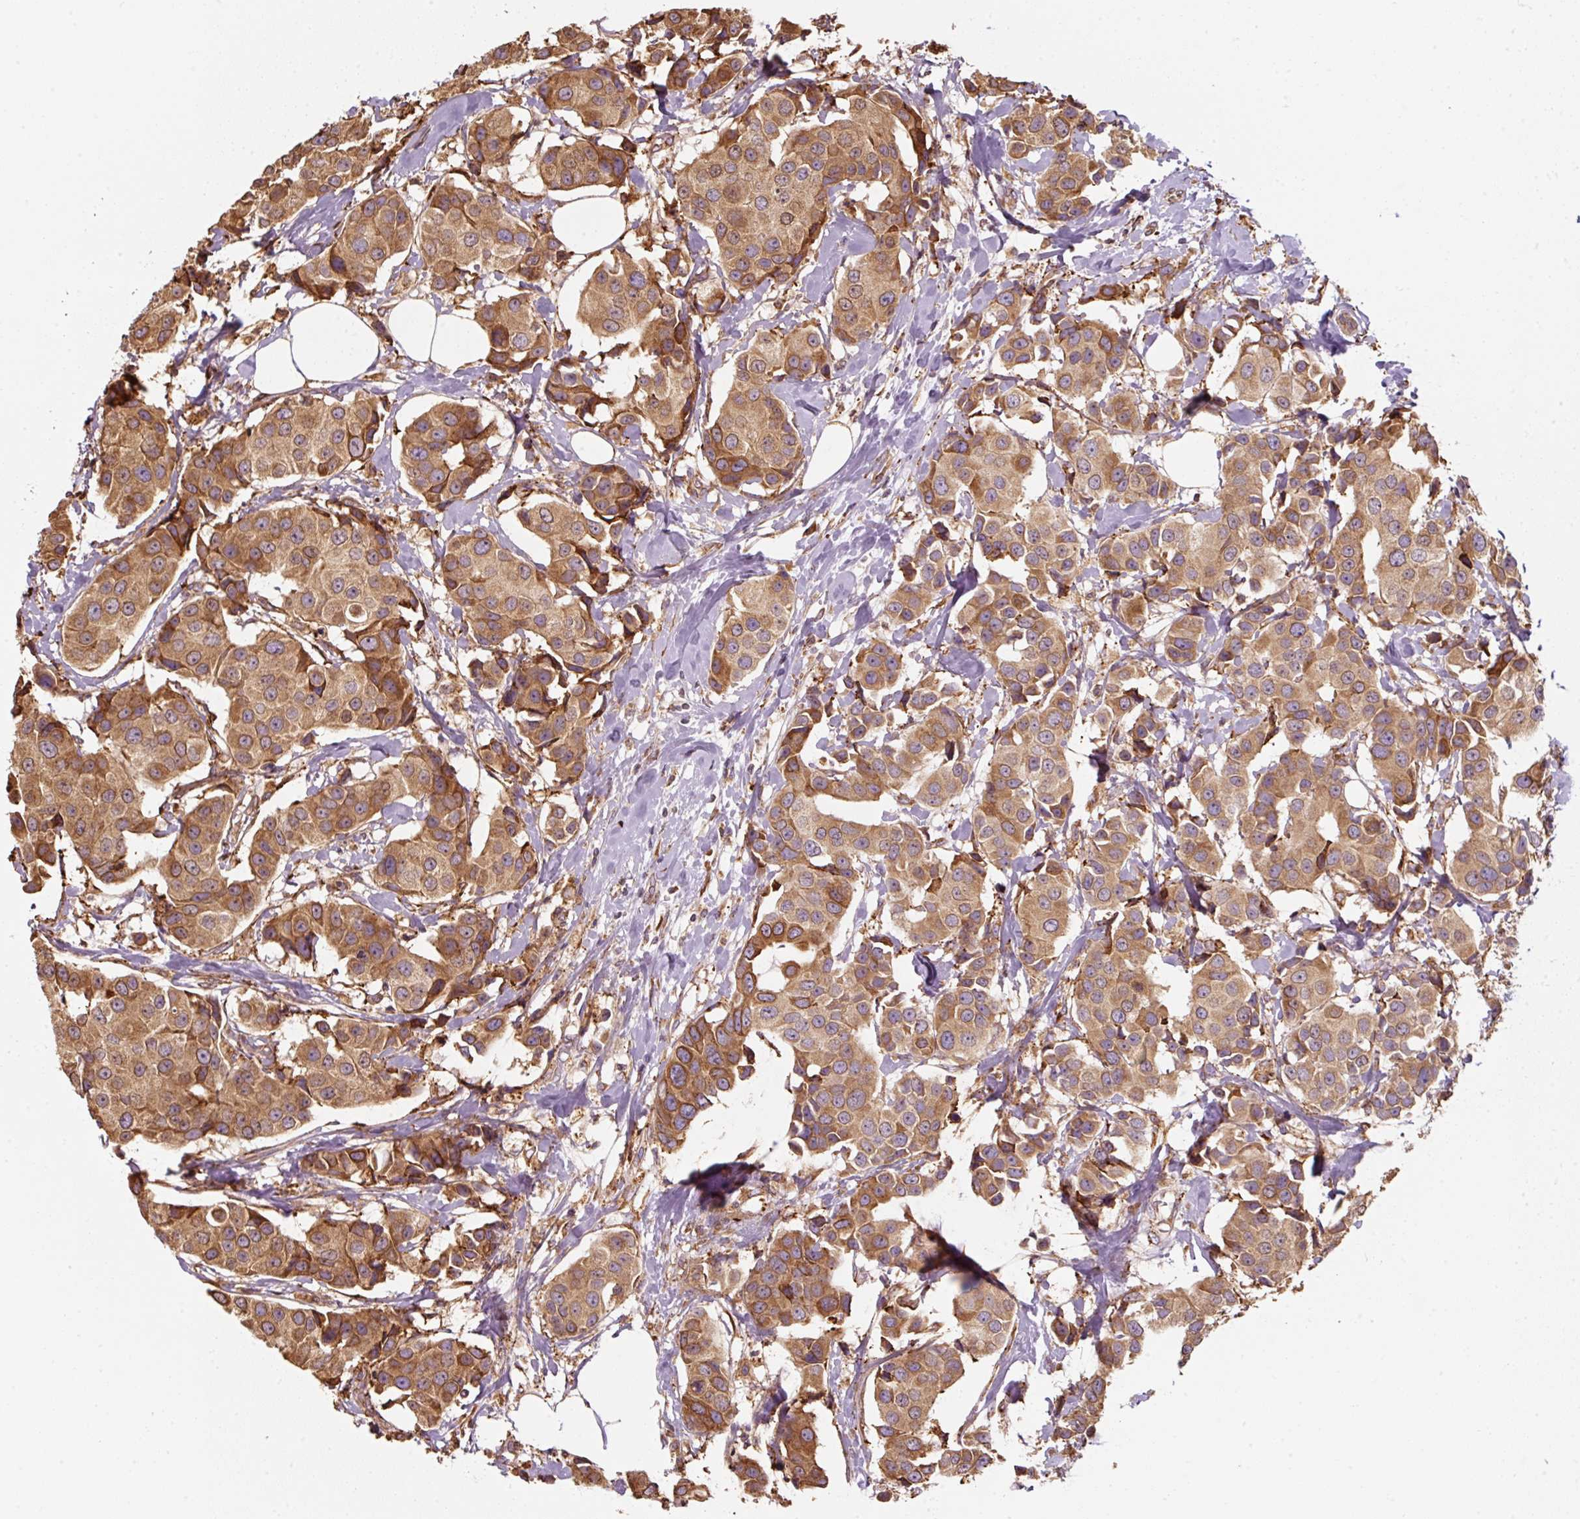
{"staining": {"intensity": "moderate", "quantity": ">75%", "location": "cytoplasmic/membranous"}, "tissue": "breast cancer", "cell_type": "Tumor cells", "image_type": "cancer", "snomed": [{"axis": "morphology", "description": "Normal tissue, NOS"}, {"axis": "morphology", "description": "Duct carcinoma"}, {"axis": "topography", "description": "Breast"}], "caption": "High-magnification brightfield microscopy of breast cancer stained with DAB (3,3'-diaminobenzidine) (brown) and counterstained with hematoxylin (blue). tumor cells exhibit moderate cytoplasmic/membranous positivity is seen in about>75% of cells.", "gene": "PRKCSH", "patient": {"sex": "female", "age": 39}}